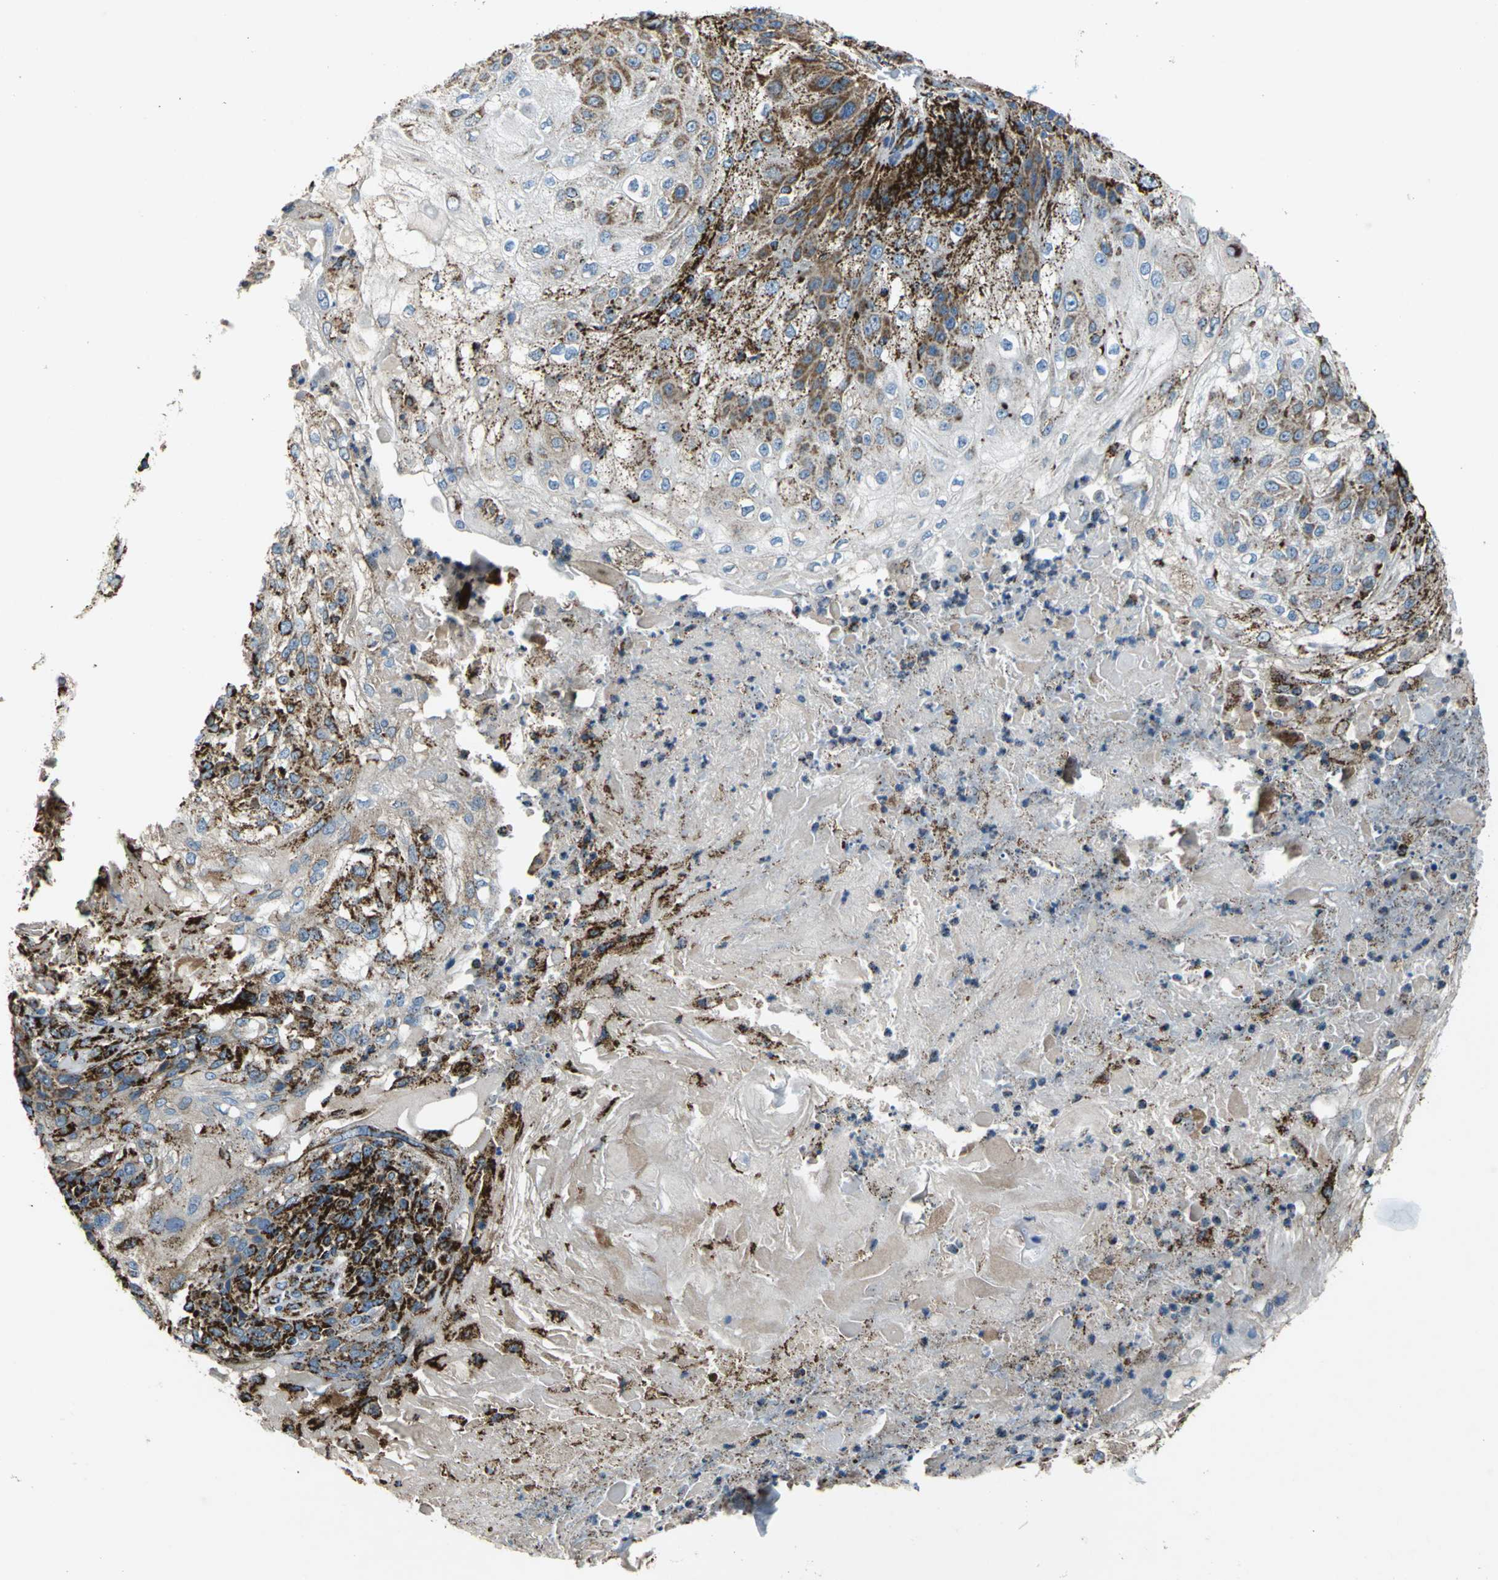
{"staining": {"intensity": "strong", "quantity": ">75%", "location": "cytoplasmic/membranous"}, "tissue": "skin cancer", "cell_type": "Tumor cells", "image_type": "cancer", "snomed": [{"axis": "morphology", "description": "Normal tissue, NOS"}, {"axis": "morphology", "description": "Squamous cell carcinoma, NOS"}, {"axis": "topography", "description": "Skin"}], "caption": "Protein staining of squamous cell carcinoma (skin) tissue shows strong cytoplasmic/membranous expression in approximately >75% of tumor cells.", "gene": "ECH1", "patient": {"sex": "female", "age": 83}}